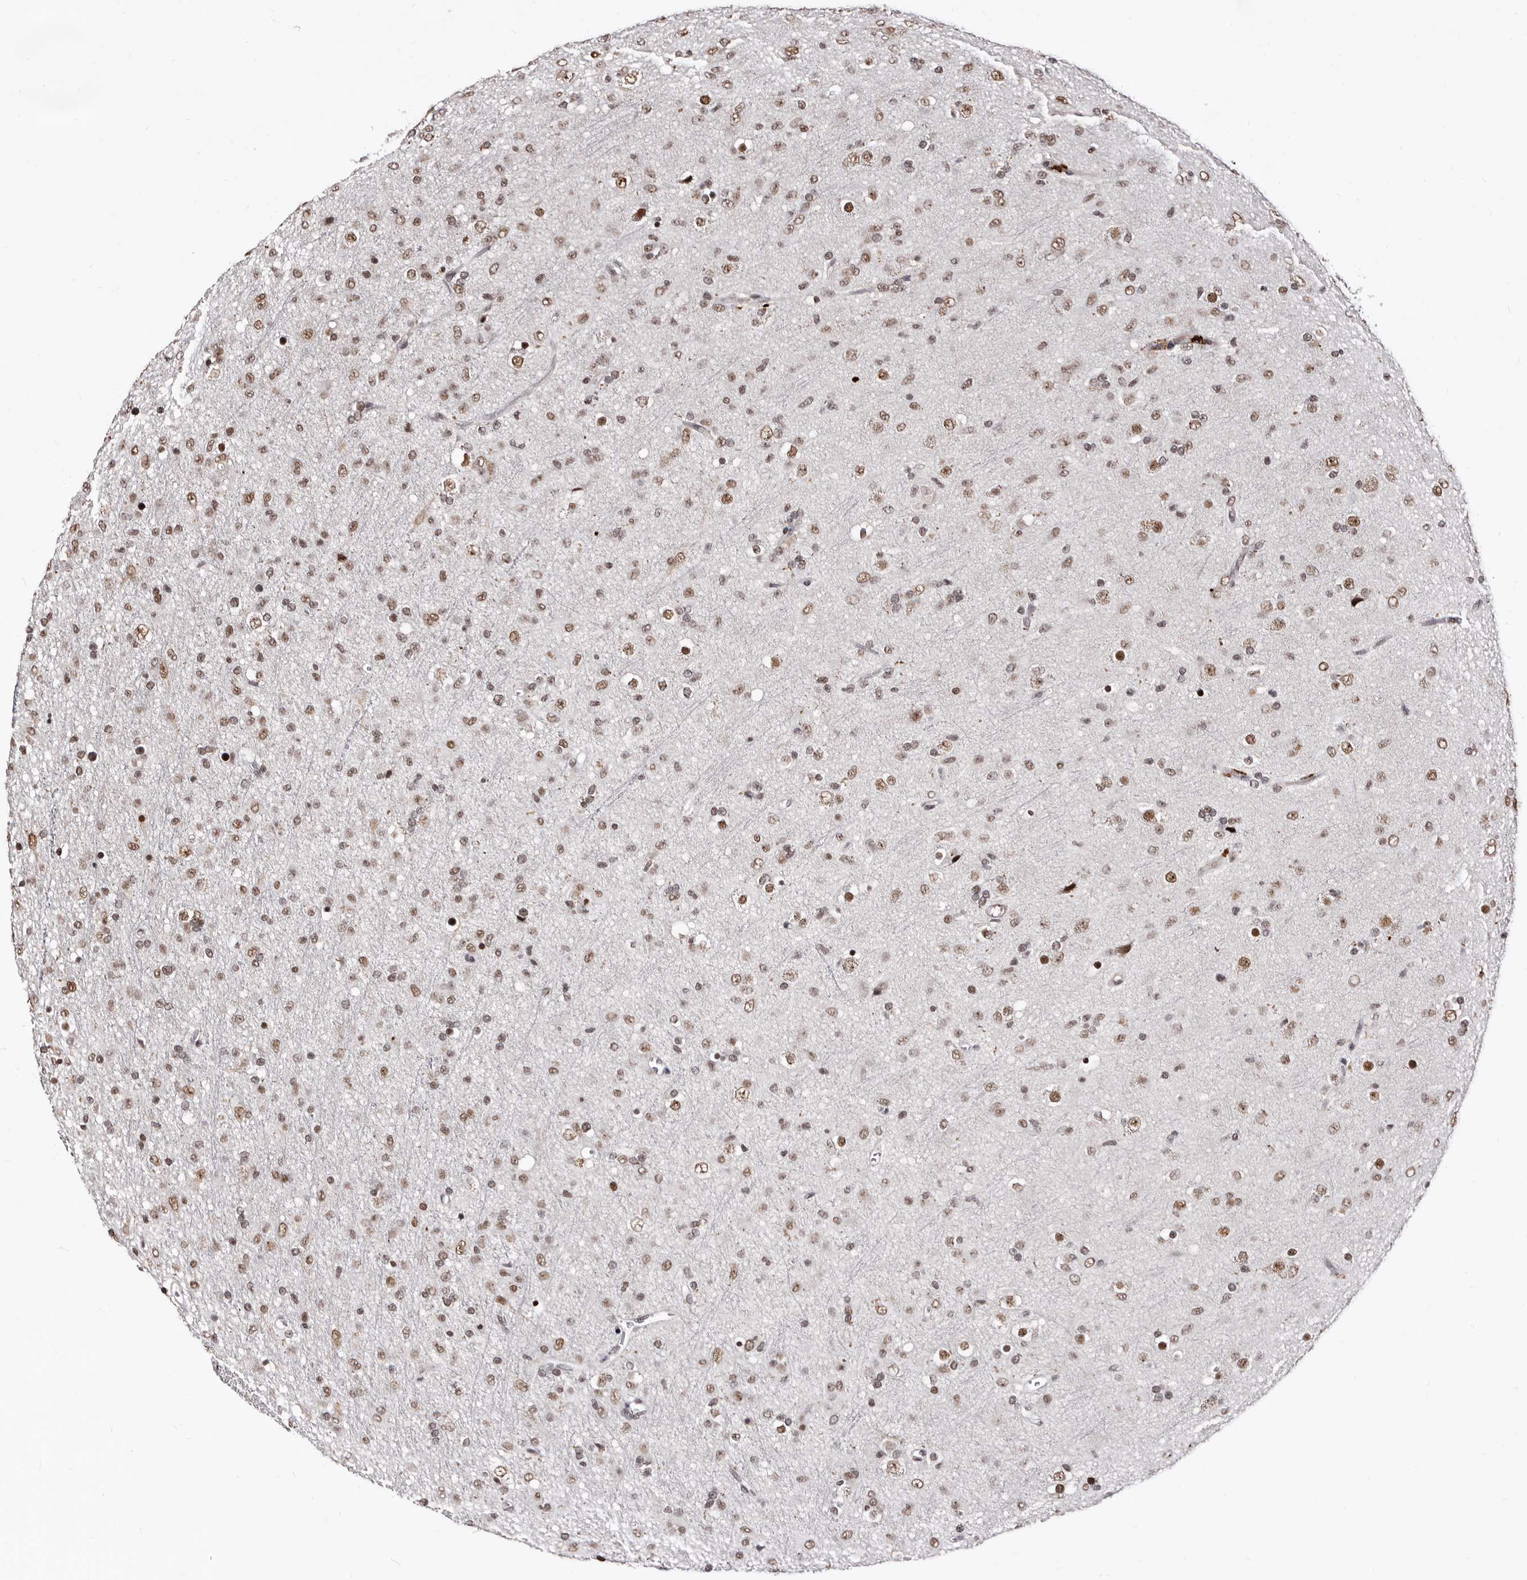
{"staining": {"intensity": "moderate", "quantity": ">75%", "location": "nuclear"}, "tissue": "glioma", "cell_type": "Tumor cells", "image_type": "cancer", "snomed": [{"axis": "morphology", "description": "Glioma, malignant, Low grade"}, {"axis": "topography", "description": "Brain"}], "caption": "The photomicrograph exhibits a brown stain indicating the presence of a protein in the nuclear of tumor cells in malignant low-grade glioma.", "gene": "ANAPC11", "patient": {"sex": "male", "age": 65}}